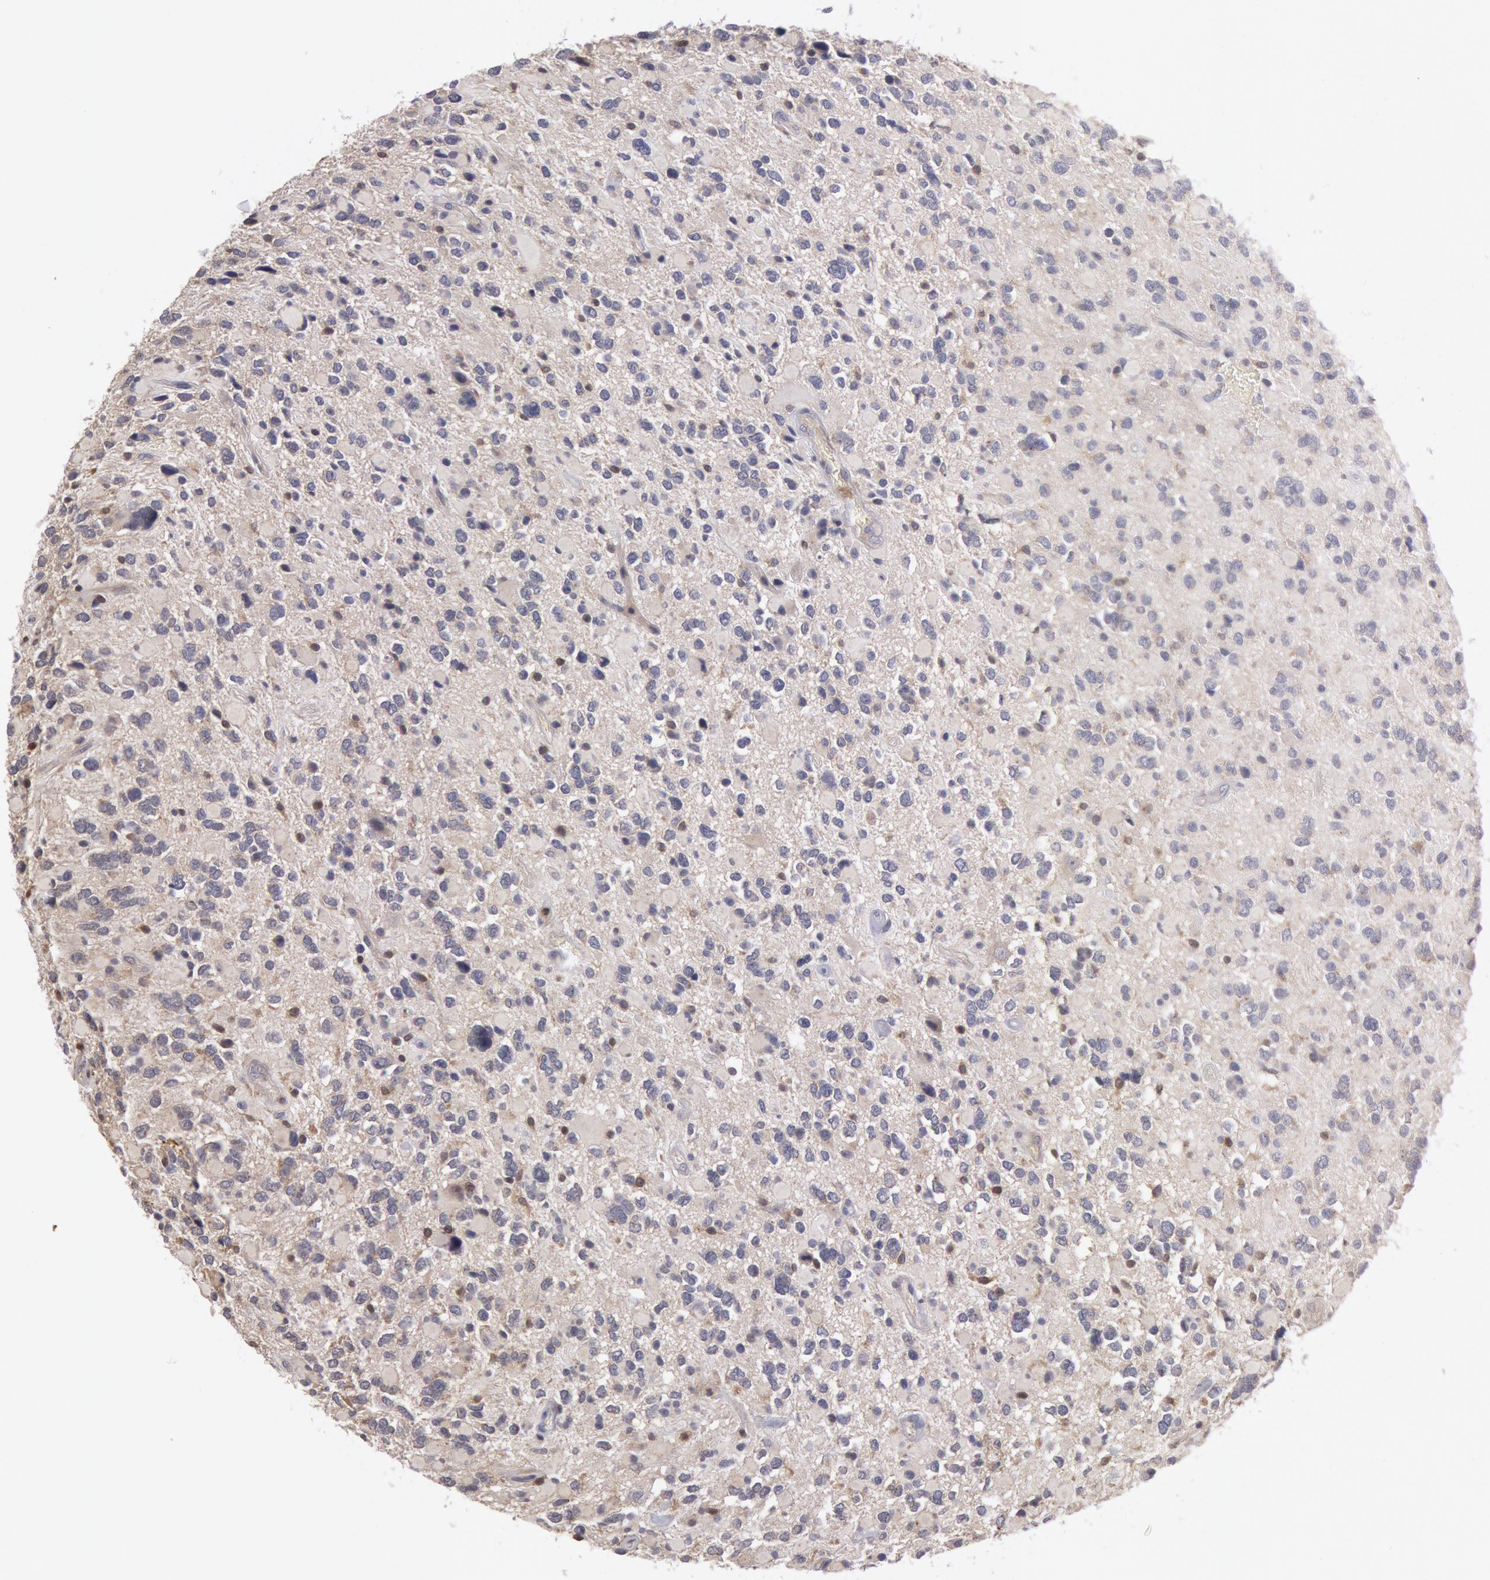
{"staining": {"intensity": "moderate", "quantity": "<25%", "location": "cytoplasmic/membranous"}, "tissue": "glioma", "cell_type": "Tumor cells", "image_type": "cancer", "snomed": [{"axis": "morphology", "description": "Glioma, malignant, High grade"}, {"axis": "topography", "description": "Brain"}], "caption": "Tumor cells demonstrate moderate cytoplasmic/membranous expression in about <25% of cells in high-grade glioma (malignant).", "gene": "PLA2G6", "patient": {"sex": "female", "age": 37}}